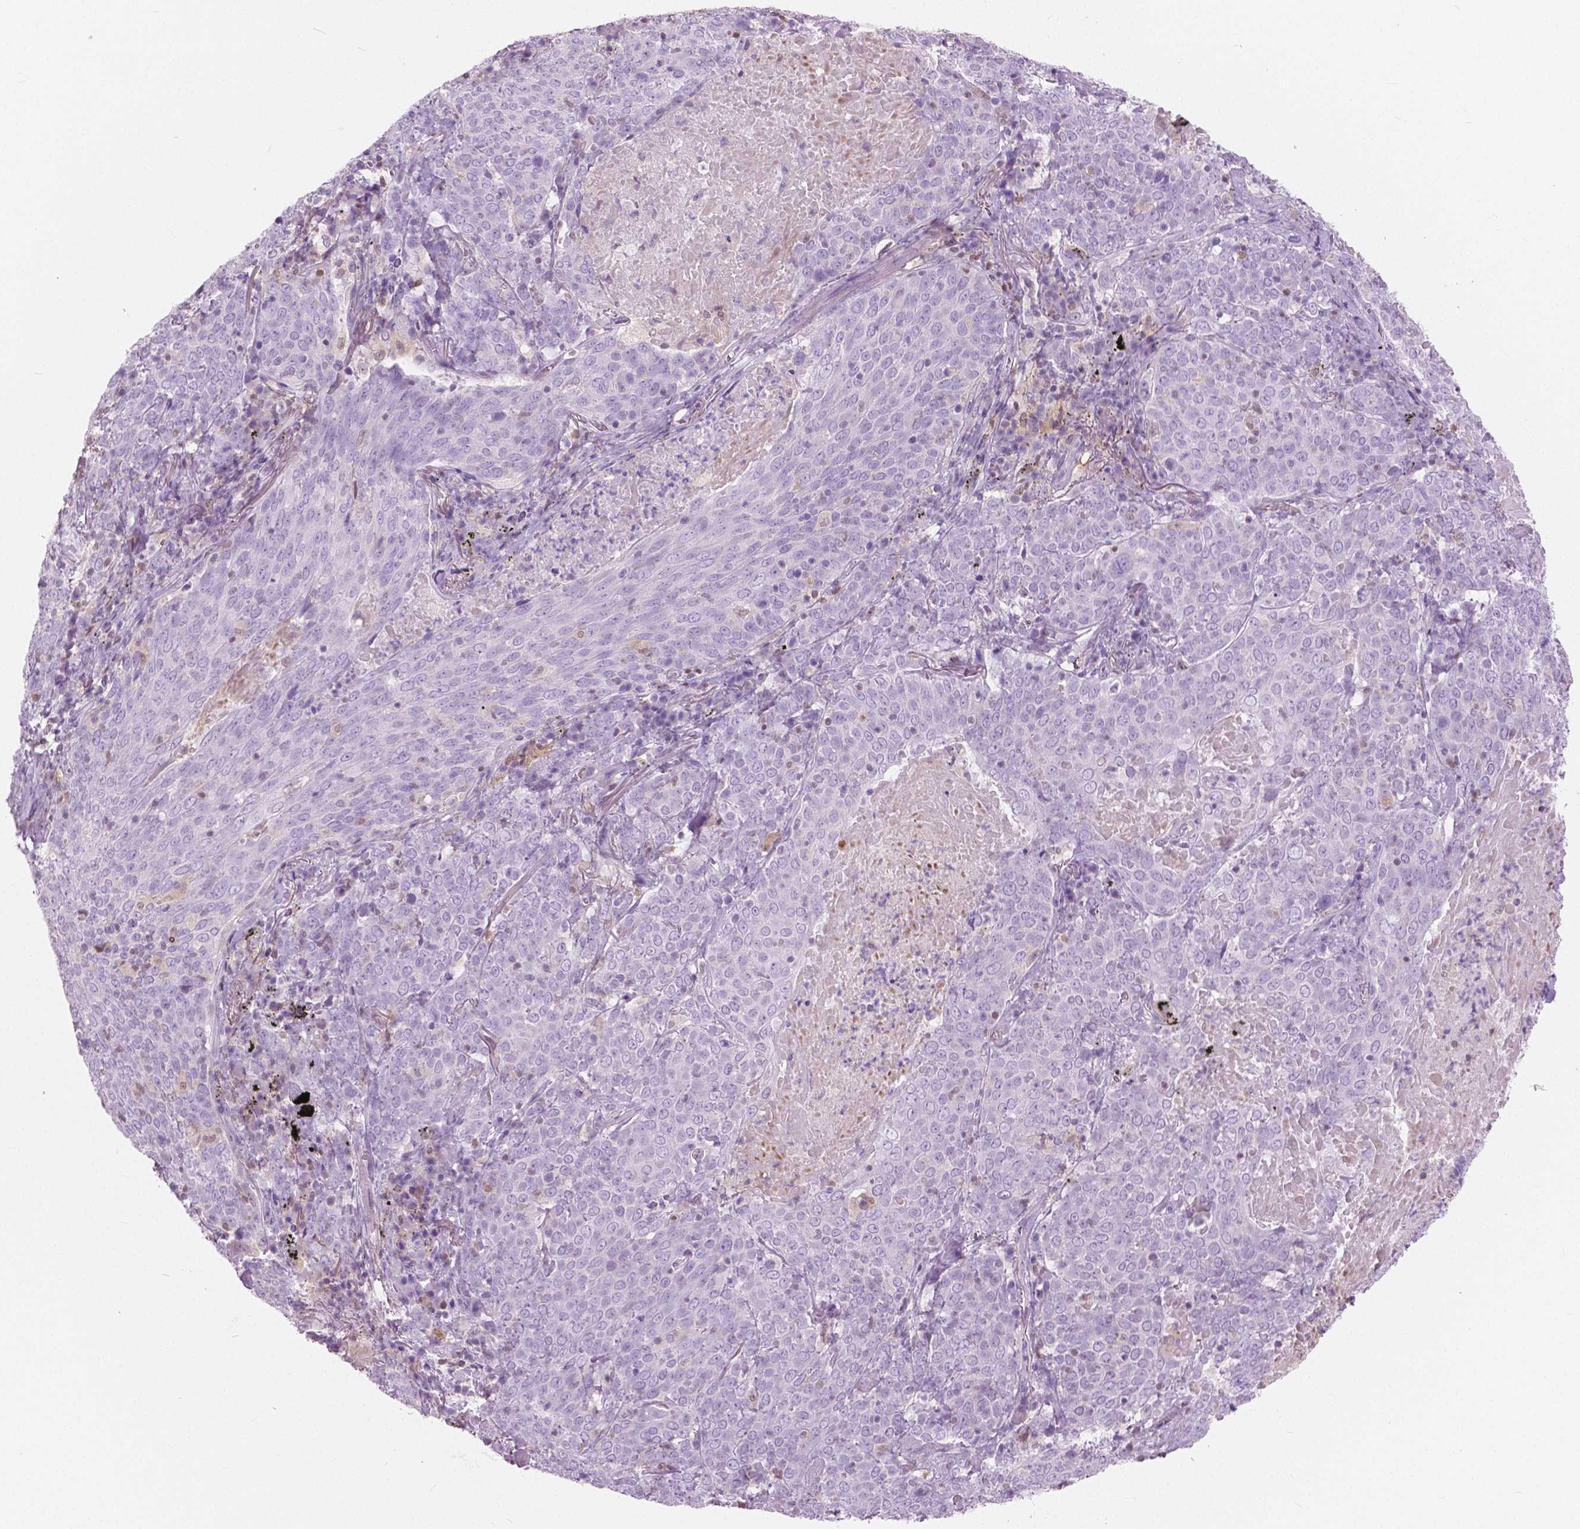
{"staining": {"intensity": "negative", "quantity": "none", "location": "none"}, "tissue": "lung cancer", "cell_type": "Tumor cells", "image_type": "cancer", "snomed": [{"axis": "morphology", "description": "Squamous cell carcinoma, NOS"}, {"axis": "topography", "description": "Lung"}], "caption": "The IHC histopathology image has no significant expression in tumor cells of lung squamous cell carcinoma tissue. The staining is performed using DAB (3,3'-diaminobenzidine) brown chromogen with nuclei counter-stained in using hematoxylin.", "gene": "GALM", "patient": {"sex": "male", "age": 82}}